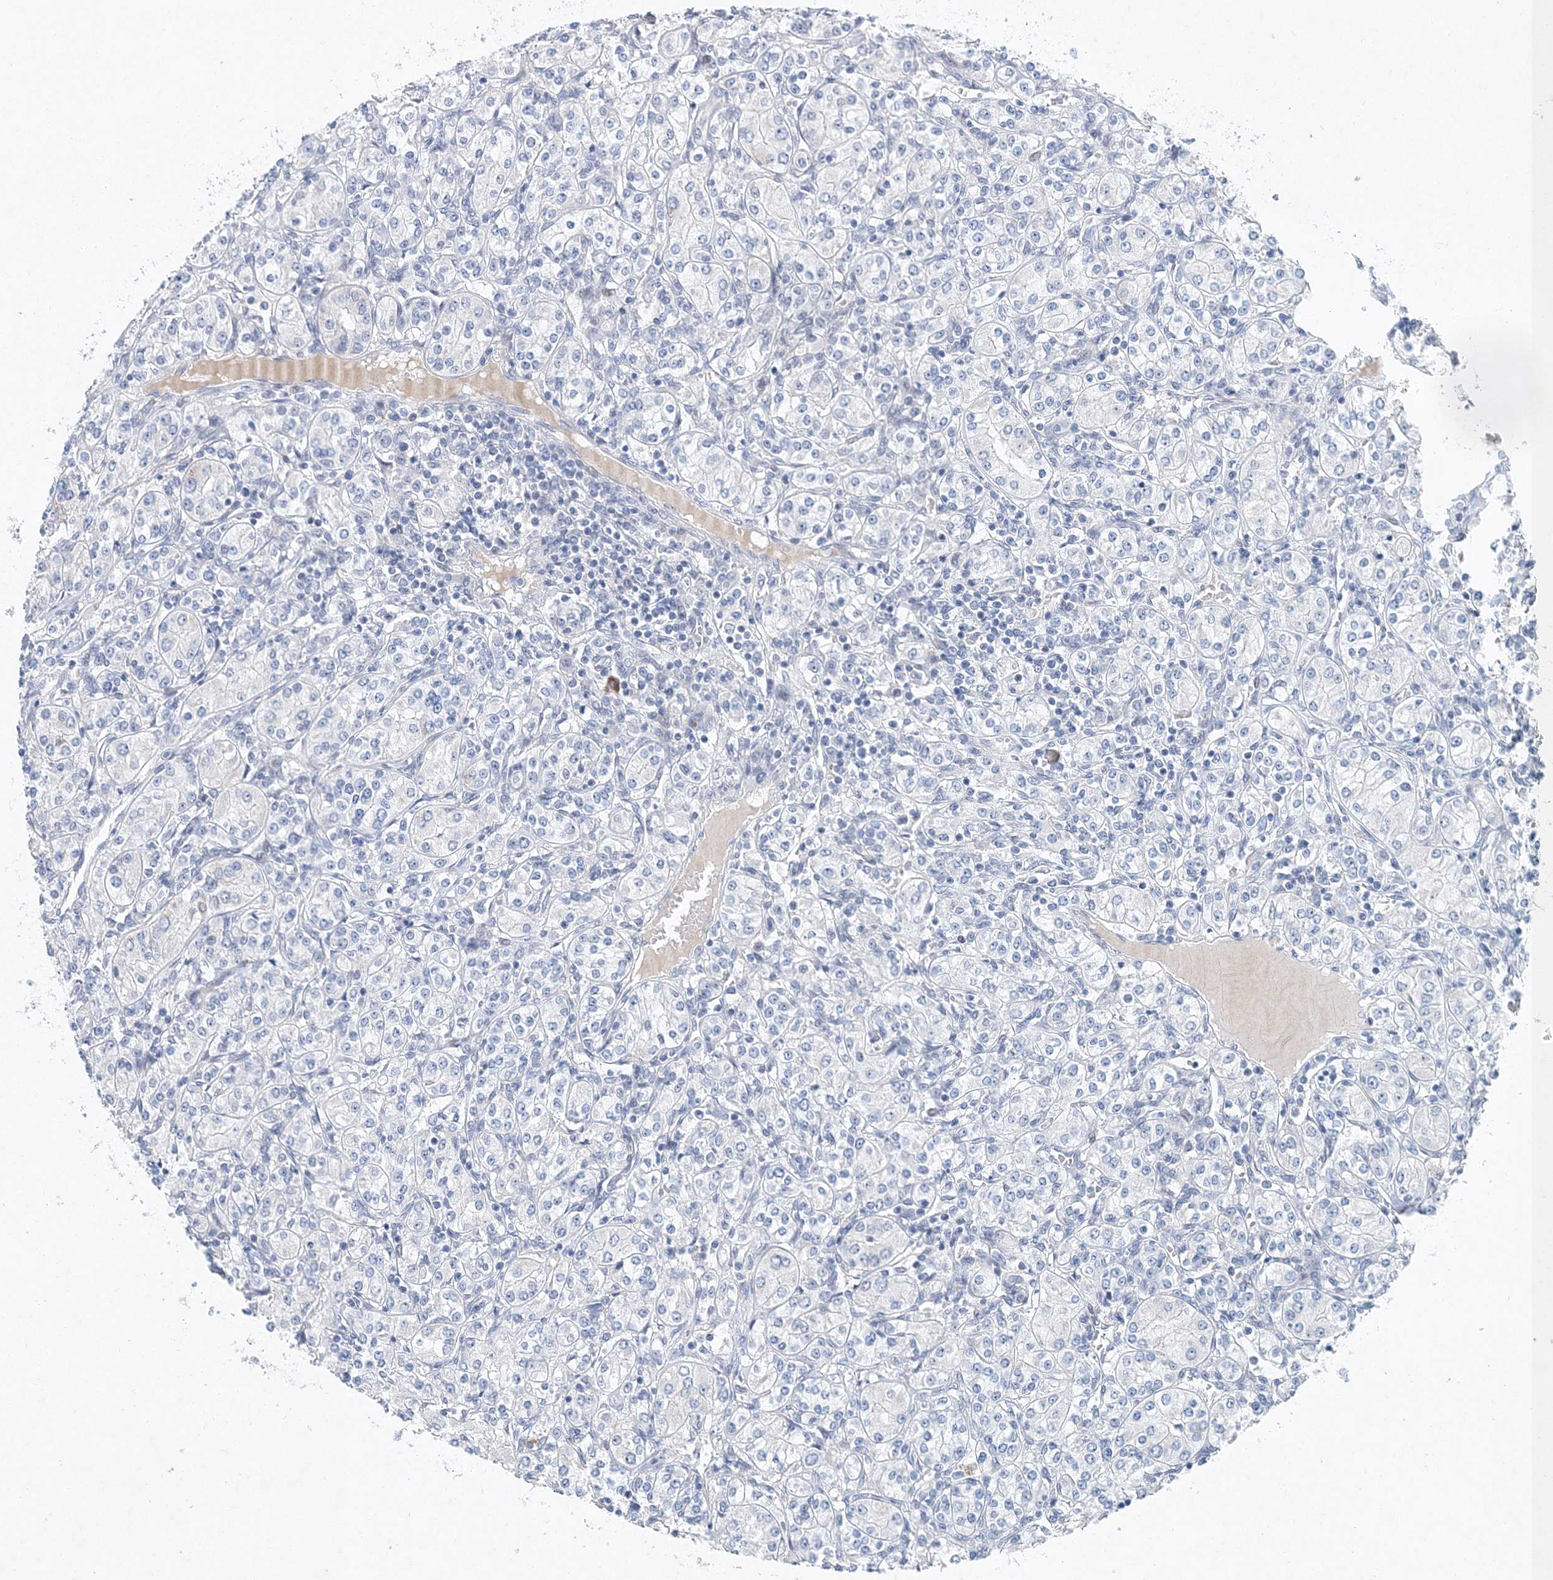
{"staining": {"intensity": "negative", "quantity": "none", "location": "none"}, "tissue": "renal cancer", "cell_type": "Tumor cells", "image_type": "cancer", "snomed": [{"axis": "morphology", "description": "Adenocarcinoma, NOS"}, {"axis": "topography", "description": "Kidney"}], "caption": "This is an immunohistochemistry (IHC) micrograph of renal cancer (adenocarcinoma). There is no positivity in tumor cells.", "gene": "UIMC1", "patient": {"sex": "male", "age": 77}}